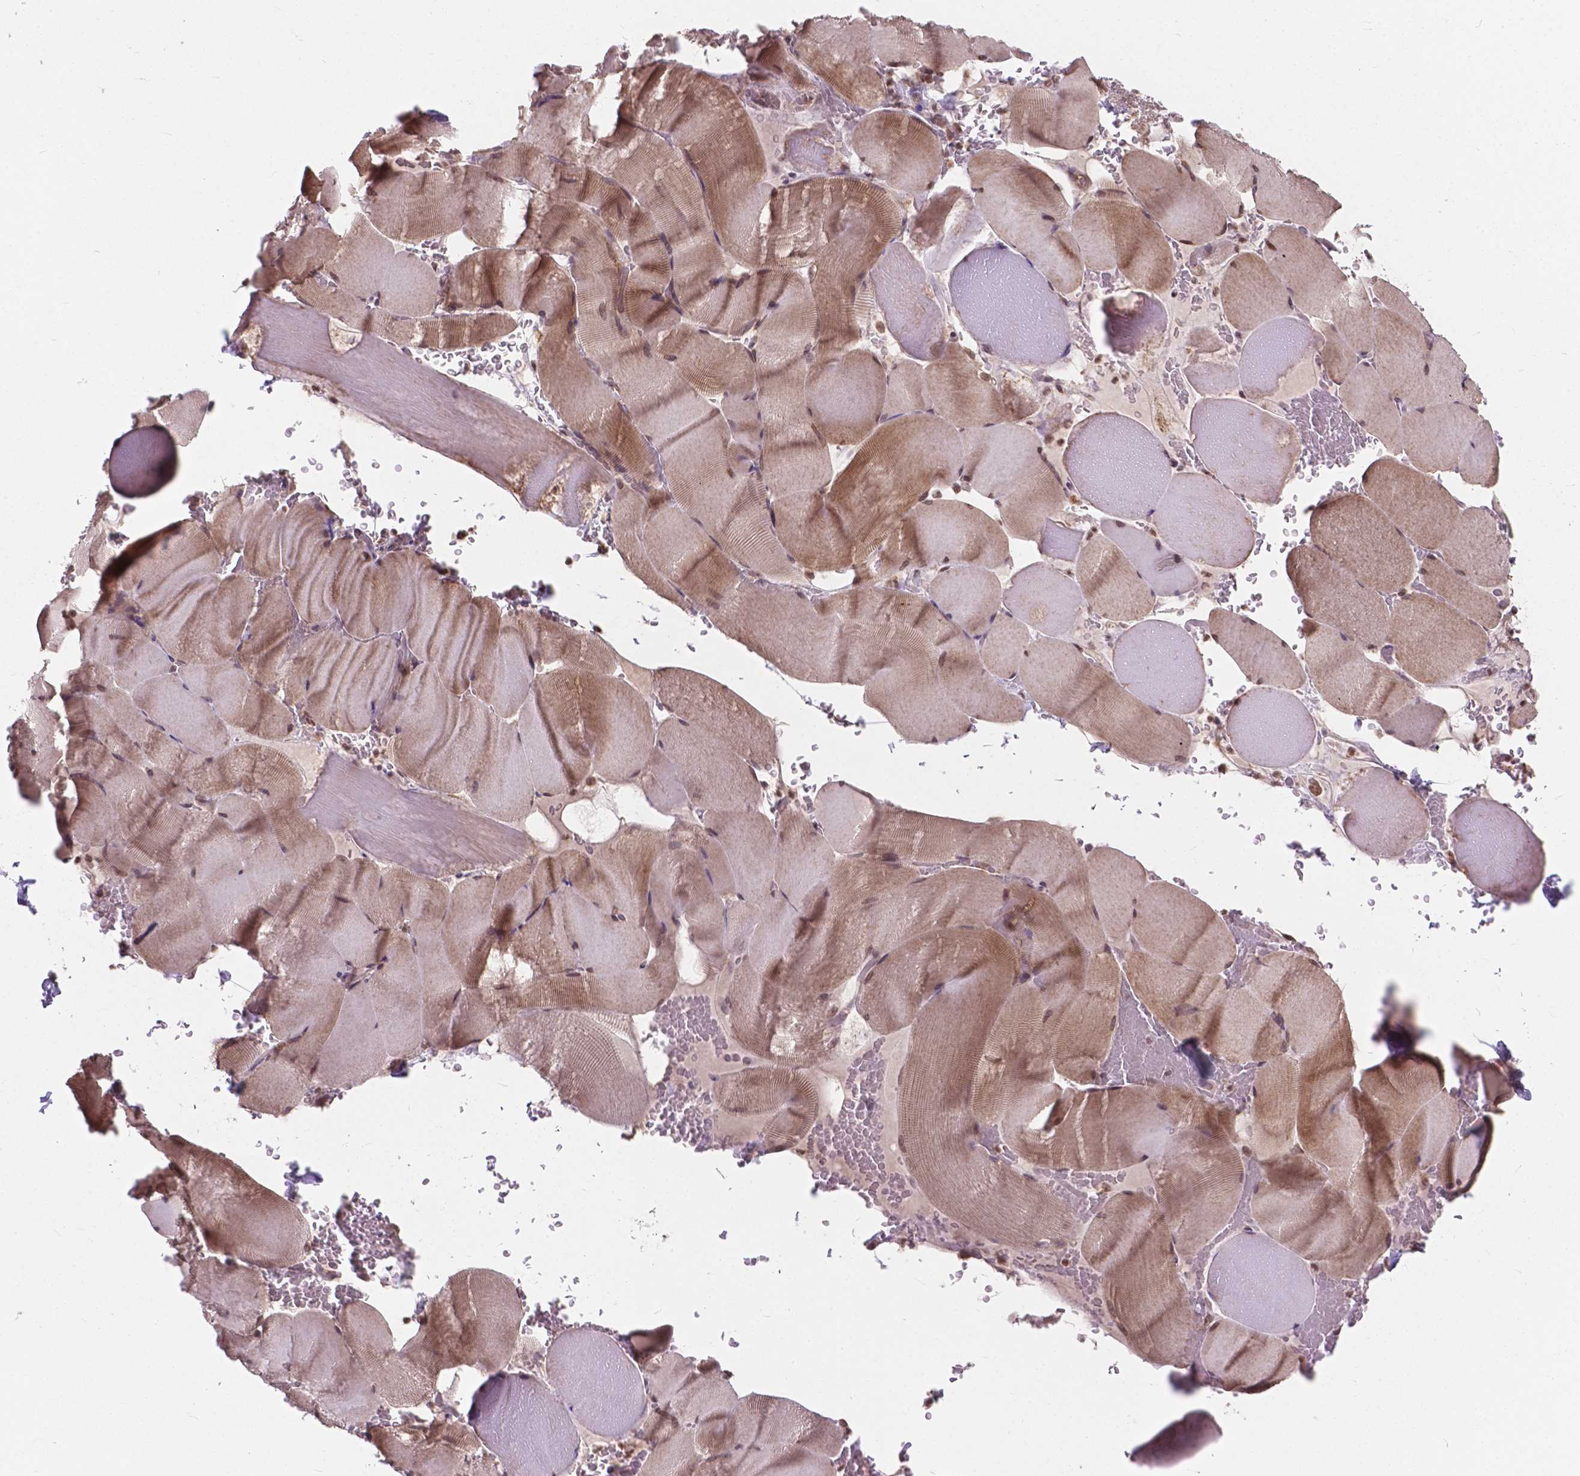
{"staining": {"intensity": "weak", "quantity": ">75%", "location": "cytoplasmic/membranous"}, "tissue": "skeletal muscle", "cell_type": "Myocytes", "image_type": "normal", "snomed": [{"axis": "morphology", "description": "Normal tissue, NOS"}, {"axis": "topography", "description": "Skeletal muscle"}], "caption": "A histopathology image showing weak cytoplasmic/membranous positivity in about >75% of myocytes in unremarkable skeletal muscle, as visualized by brown immunohistochemical staining.", "gene": "MRPL33", "patient": {"sex": "male", "age": 56}}